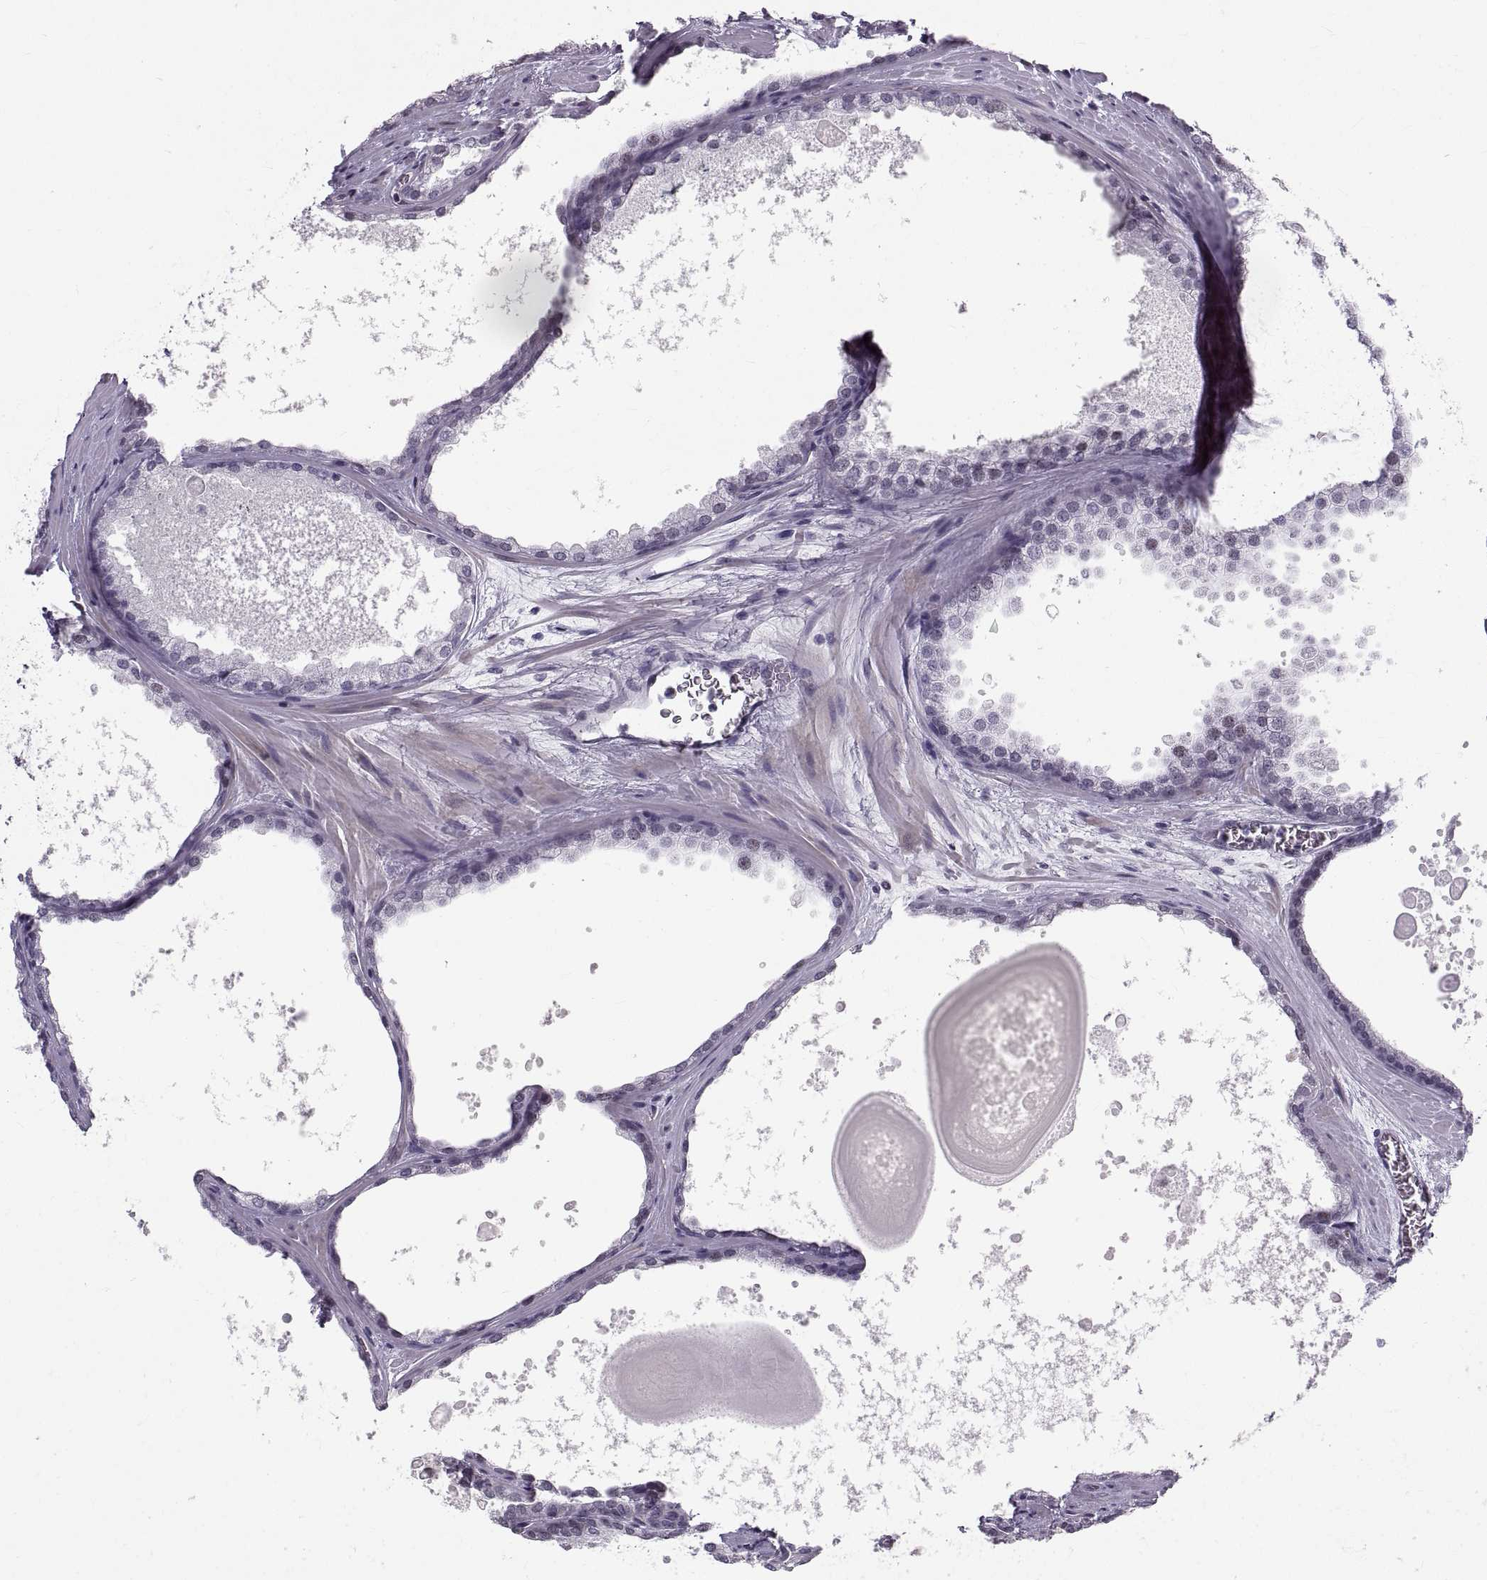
{"staining": {"intensity": "weak", "quantity": "<25%", "location": "cytoplasmic/membranous"}, "tissue": "prostate cancer", "cell_type": "Tumor cells", "image_type": "cancer", "snomed": [{"axis": "morphology", "description": "Adenocarcinoma, Low grade"}, {"axis": "topography", "description": "Prostate"}], "caption": "Human prostate cancer (low-grade adenocarcinoma) stained for a protein using IHC reveals no expression in tumor cells.", "gene": "NANOS3", "patient": {"sex": "male", "age": 56}}